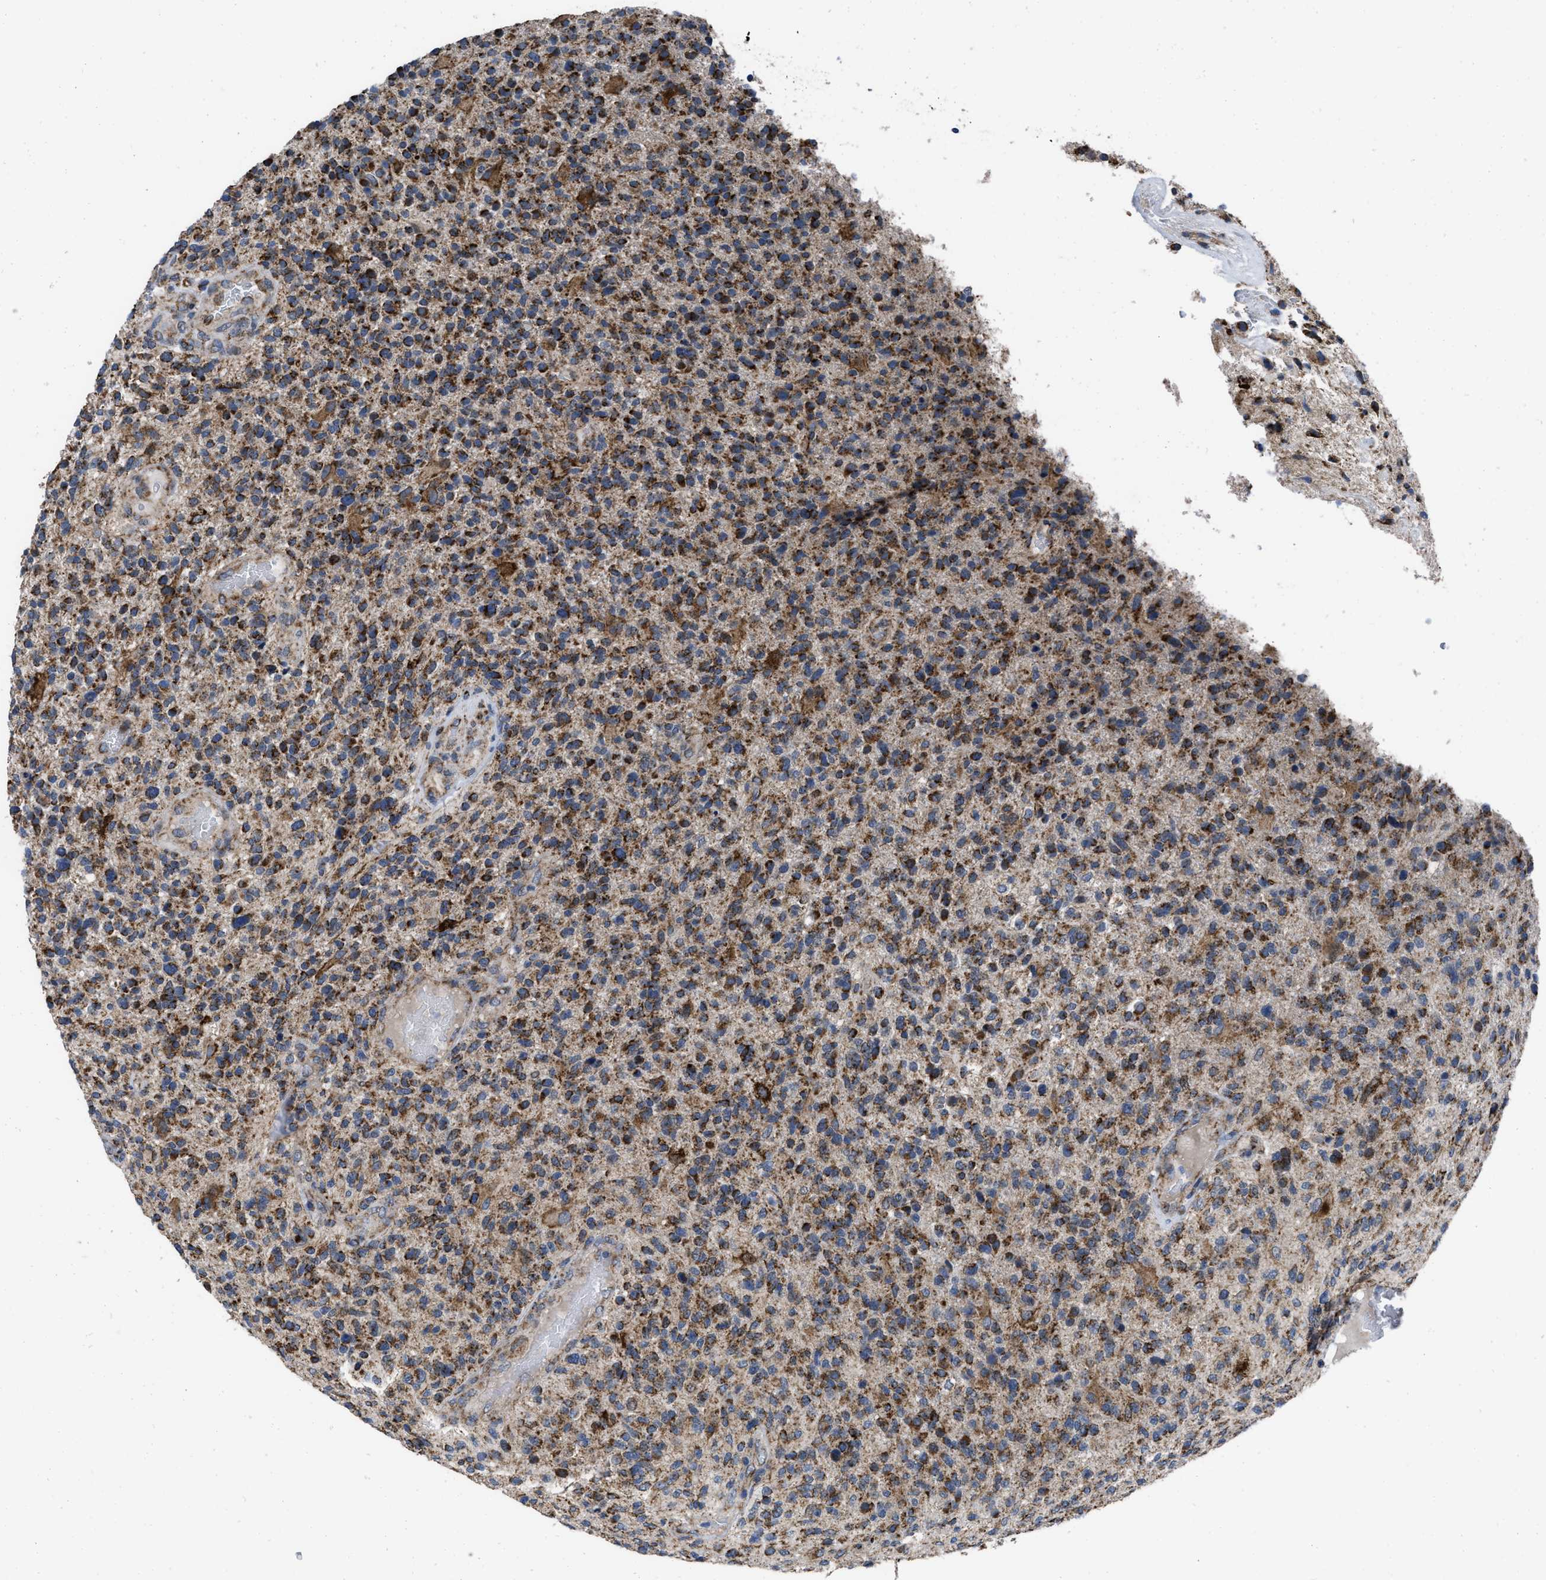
{"staining": {"intensity": "strong", "quantity": ">75%", "location": "cytoplasmic/membranous"}, "tissue": "glioma", "cell_type": "Tumor cells", "image_type": "cancer", "snomed": [{"axis": "morphology", "description": "Glioma, malignant, High grade"}, {"axis": "topography", "description": "Brain"}], "caption": "Immunohistochemical staining of malignant high-grade glioma reveals high levels of strong cytoplasmic/membranous expression in approximately >75% of tumor cells.", "gene": "AKAP1", "patient": {"sex": "male", "age": 72}}